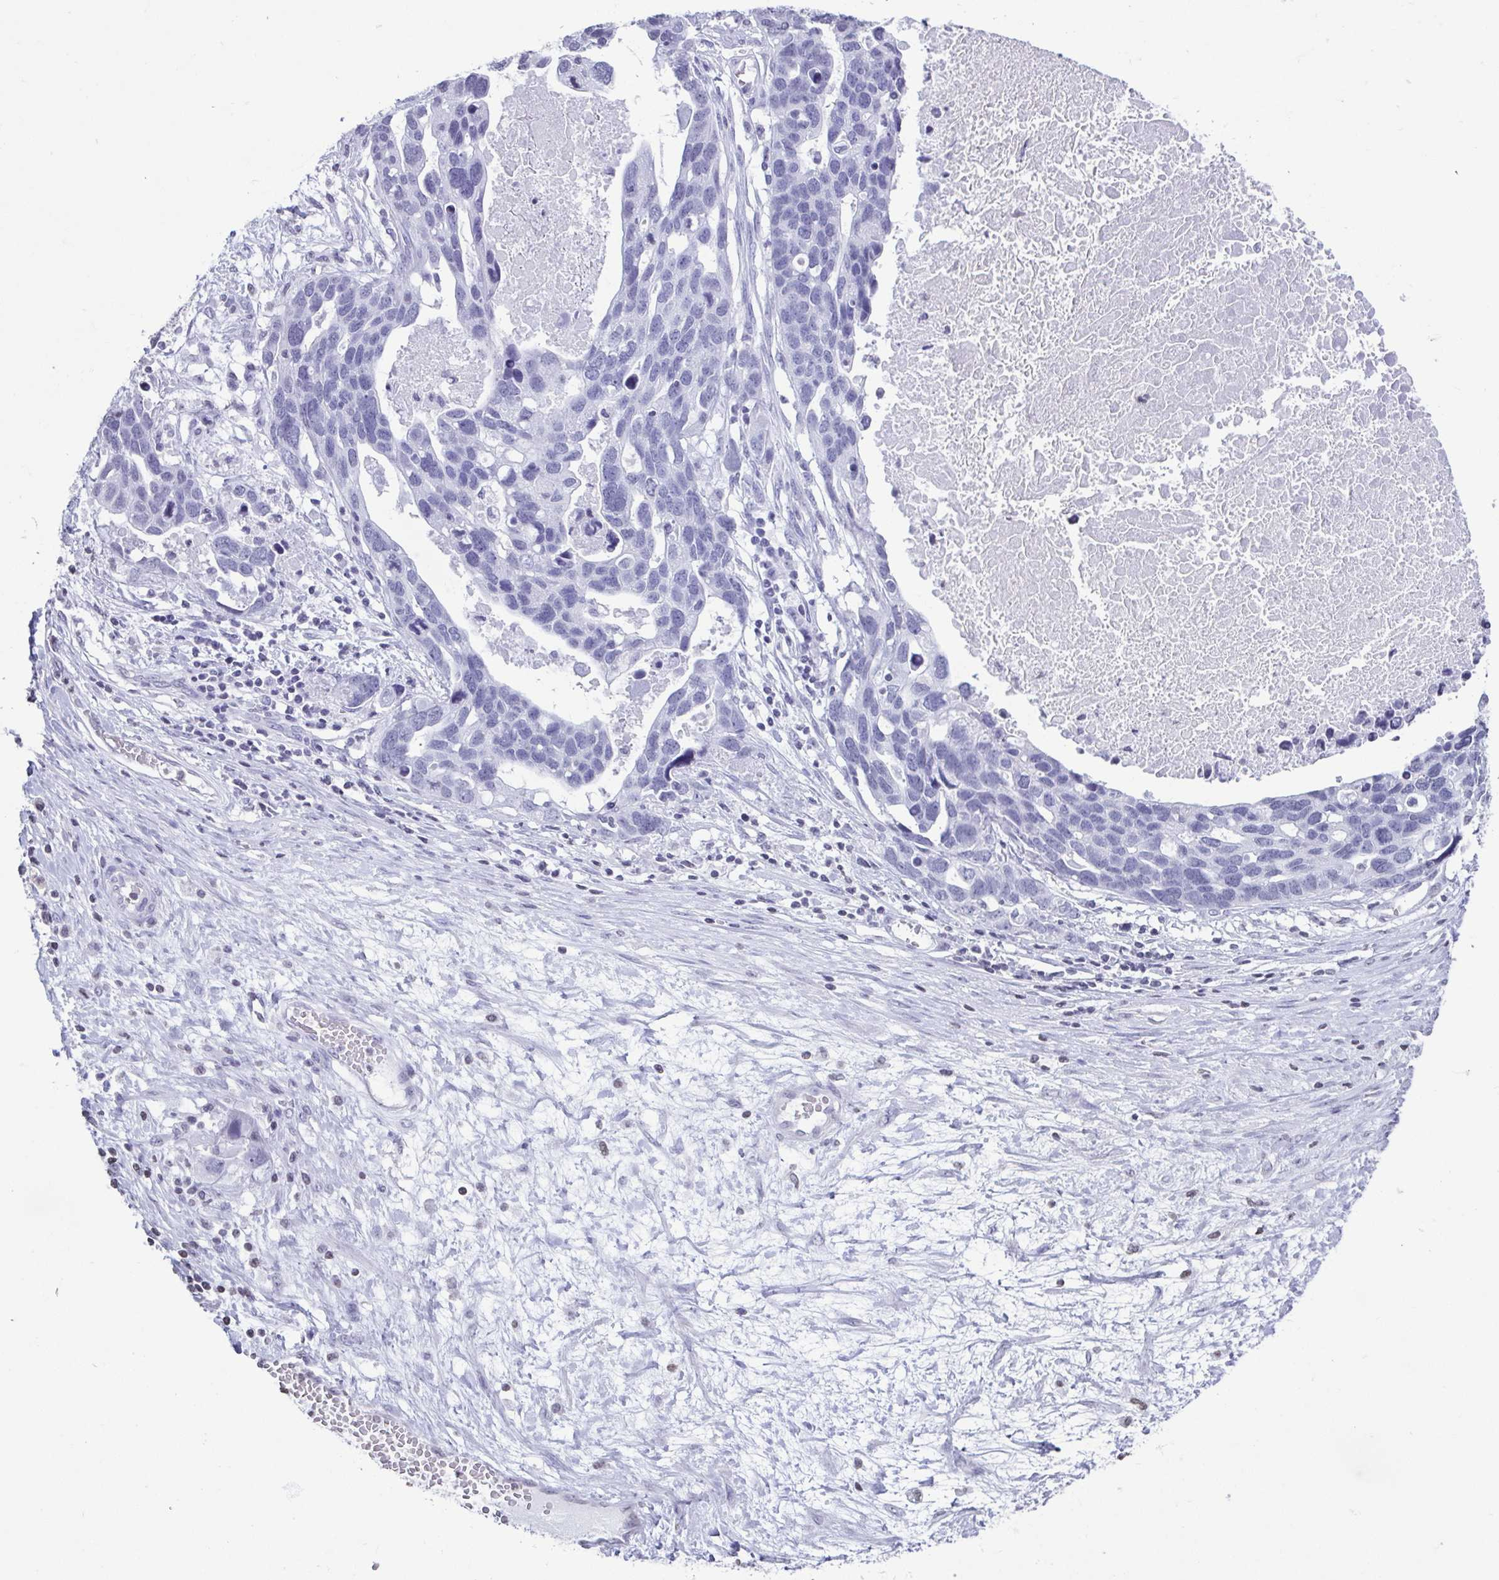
{"staining": {"intensity": "negative", "quantity": "none", "location": "none"}, "tissue": "ovarian cancer", "cell_type": "Tumor cells", "image_type": "cancer", "snomed": [{"axis": "morphology", "description": "Cystadenocarcinoma, serous, NOS"}, {"axis": "topography", "description": "Ovary"}], "caption": "Micrograph shows no significant protein positivity in tumor cells of ovarian serous cystadenocarcinoma.", "gene": "VCY1B", "patient": {"sex": "female", "age": 54}}